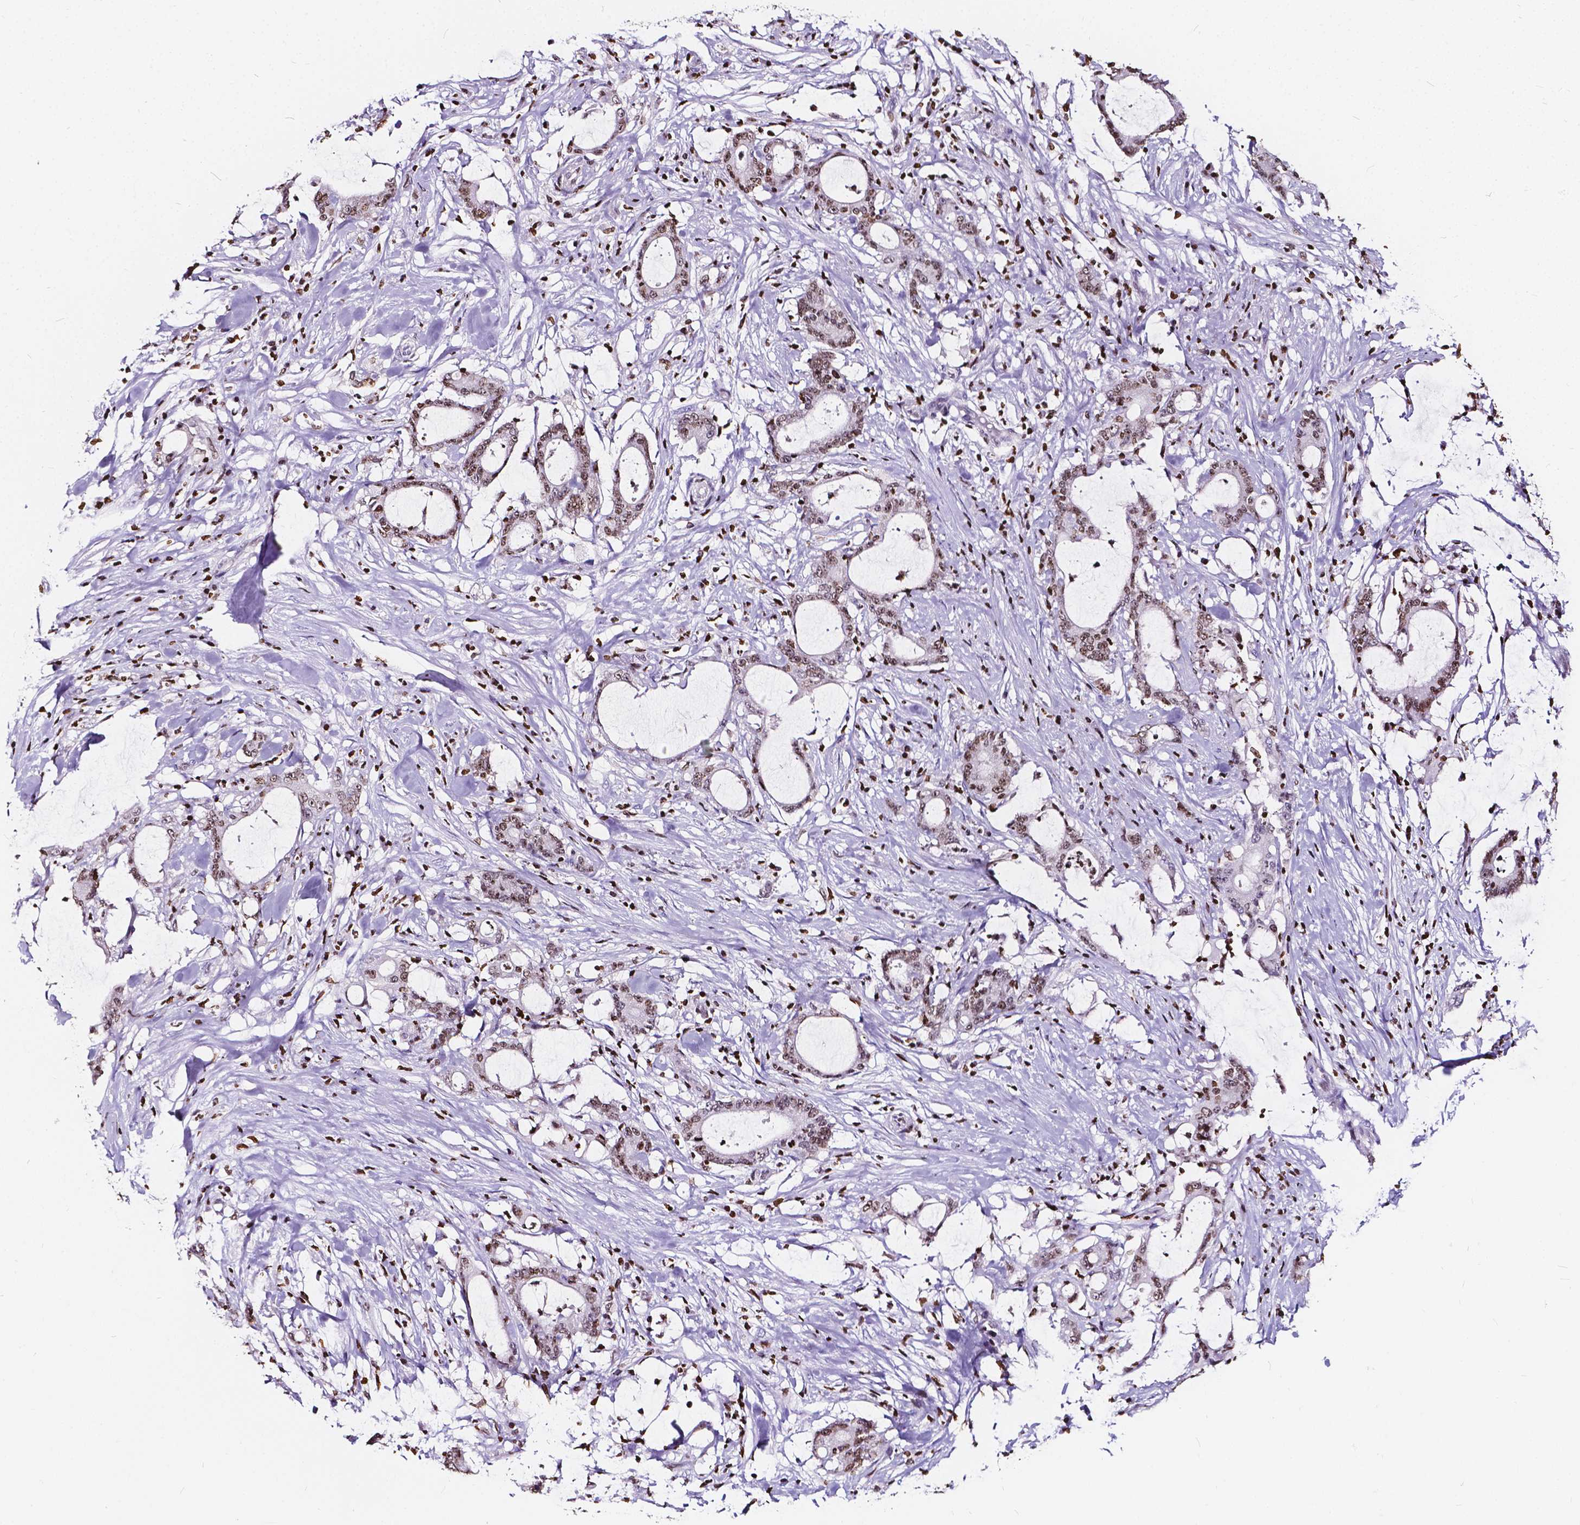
{"staining": {"intensity": "weak", "quantity": ">75%", "location": "nuclear"}, "tissue": "stomach cancer", "cell_type": "Tumor cells", "image_type": "cancer", "snomed": [{"axis": "morphology", "description": "Adenocarcinoma, NOS"}, {"axis": "topography", "description": "Stomach, upper"}], "caption": "Tumor cells exhibit low levels of weak nuclear expression in approximately >75% of cells in human stomach cancer.", "gene": "CBY3", "patient": {"sex": "male", "age": 68}}